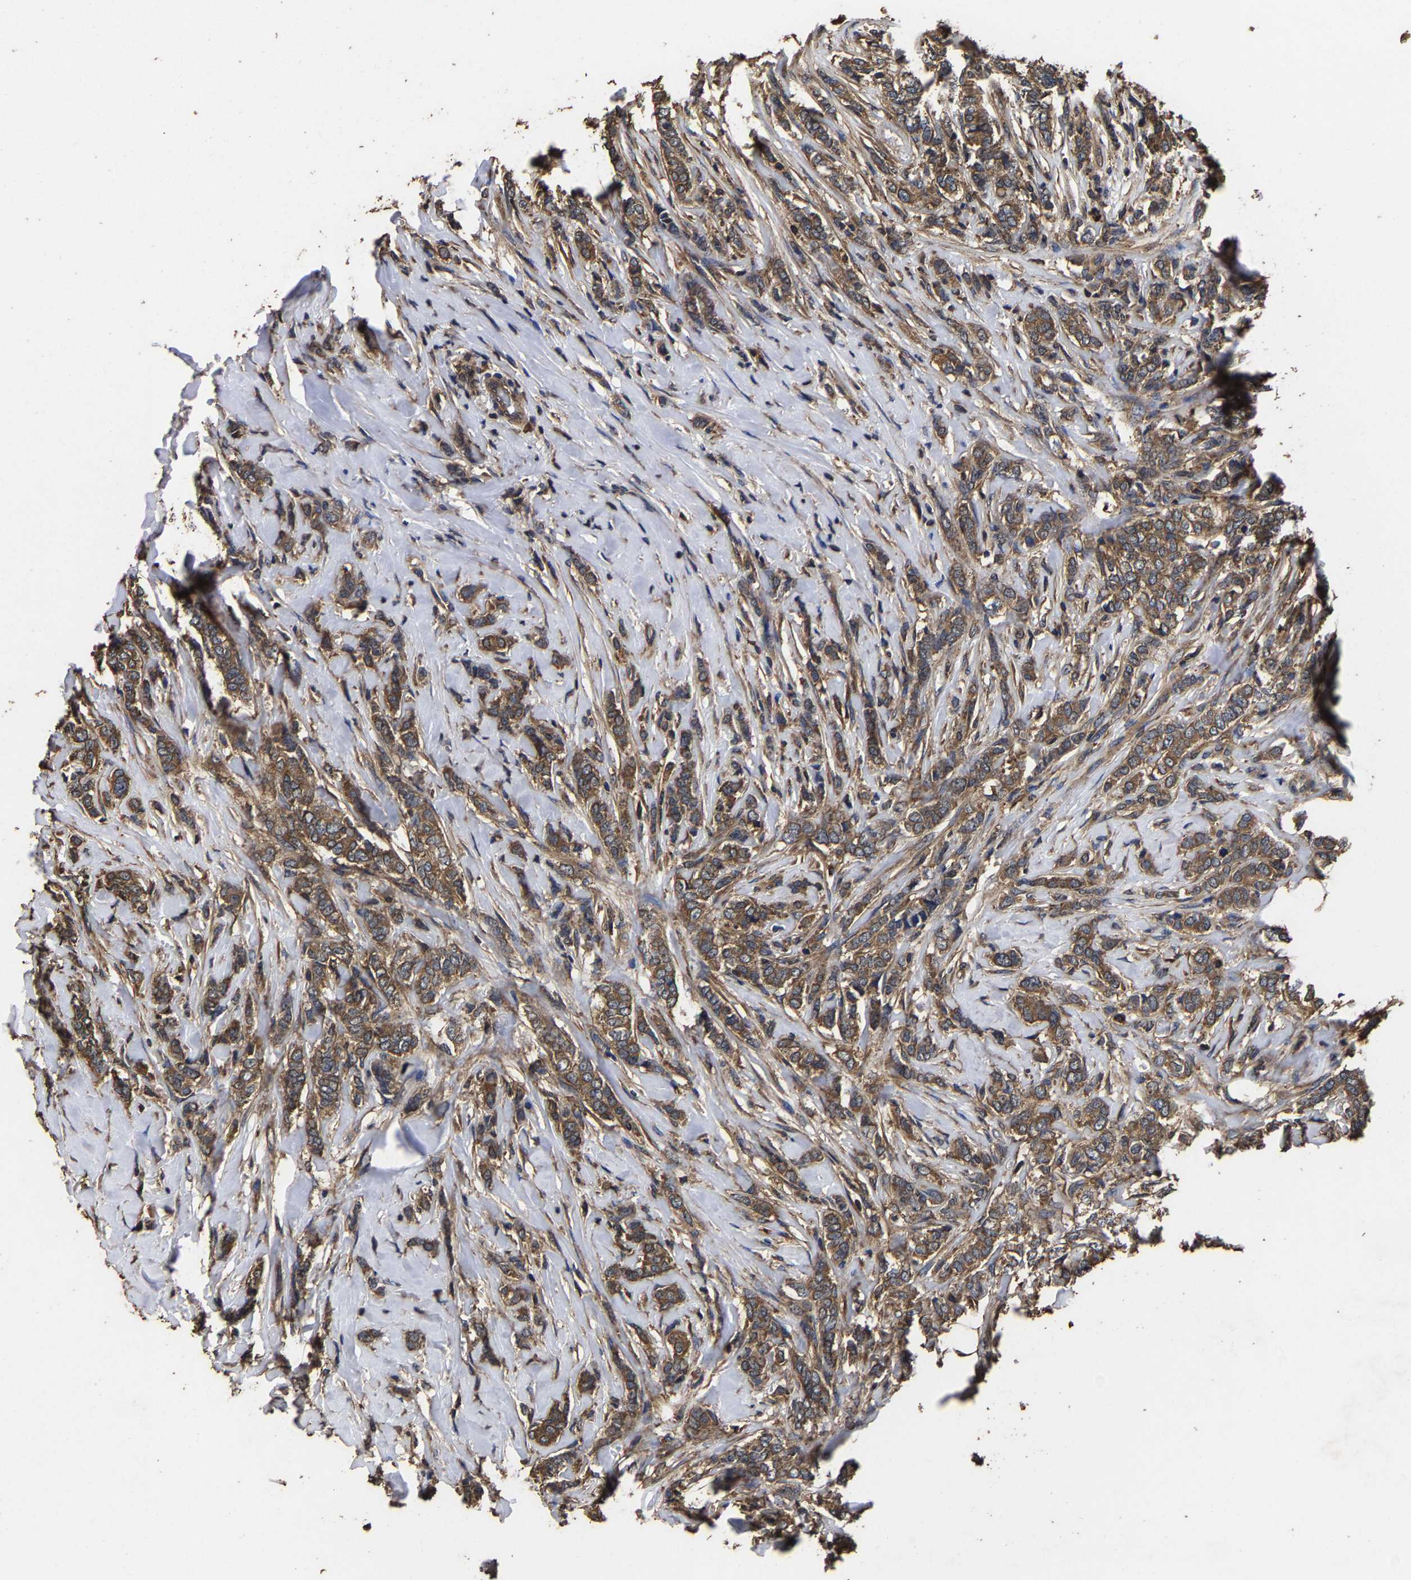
{"staining": {"intensity": "moderate", "quantity": ">75%", "location": "cytoplasmic/membranous"}, "tissue": "breast cancer", "cell_type": "Tumor cells", "image_type": "cancer", "snomed": [{"axis": "morphology", "description": "Lobular carcinoma"}, {"axis": "topography", "description": "Skin"}, {"axis": "topography", "description": "Breast"}], "caption": "Moderate cytoplasmic/membranous positivity is seen in approximately >75% of tumor cells in breast cancer. Using DAB (3,3'-diaminobenzidine) (brown) and hematoxylin (blue) stains, captured at high magnification using brightfield microscopy.", "gene": "ITCH", "patient": {"sex": "female", "age": 46}}